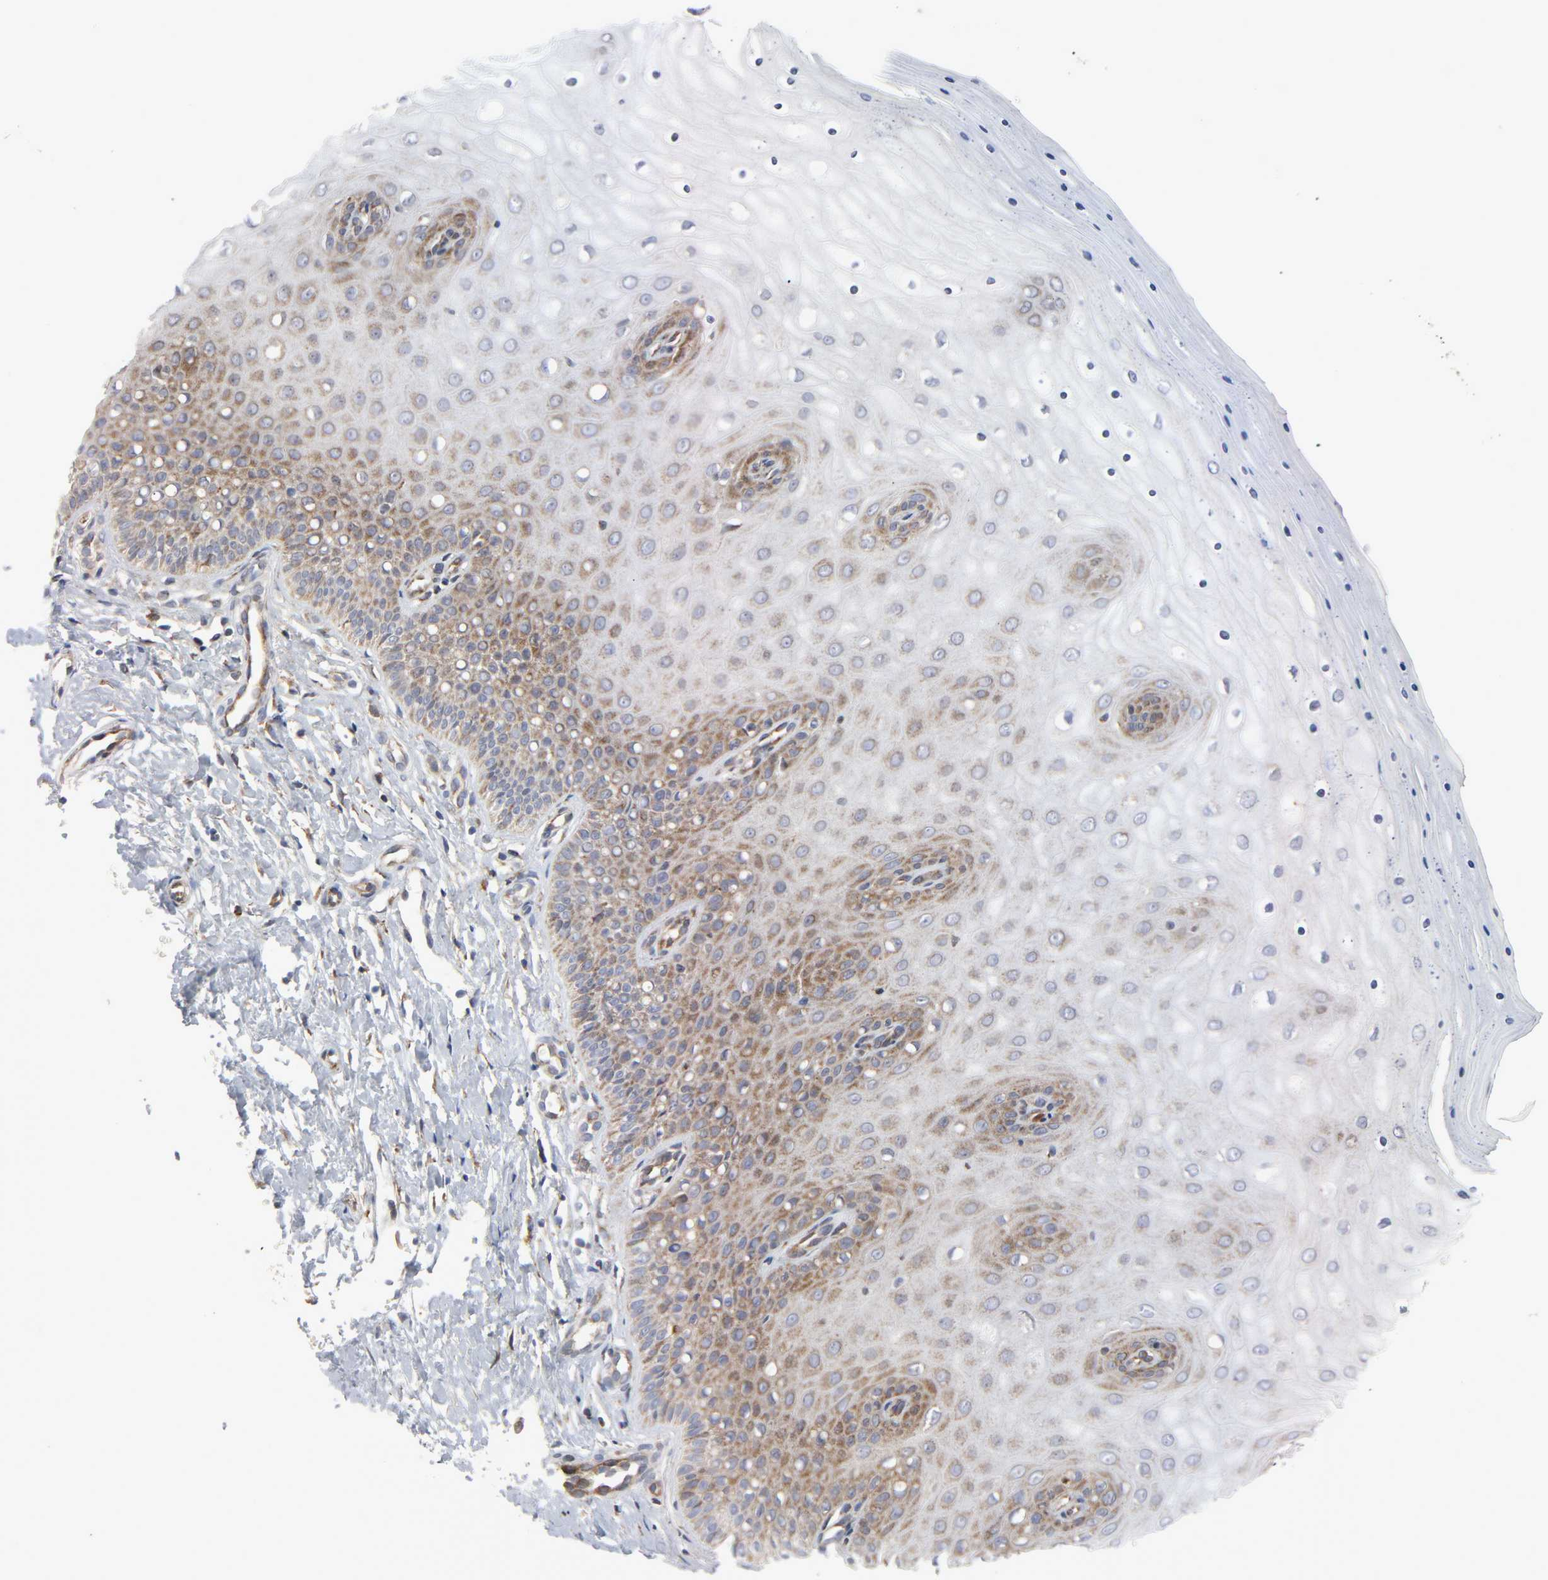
{"staining": {"intensity": "strong", "quantity": ">75%", "location": "cytoplasmic/membranous"}, "tissue": "cervix", "cell_type": "Glandular cells", "image_type": "normal", "snomed": [{"axis": "morphology", "description": "Normal tissue, NOS"}, {"axis": "topography", "description": "Cervix"}], "caption": "IHC of benign human cervix shows high levels of strong cytoplasmic/membranous staining in about >75% of glandular cells. (DAB (3,3'-diaminobenzidine) IHC, brown staining for protein, blue staining for nuclei).", "gene": "BAX", "patient": {"sex": "female", "age": 55}}